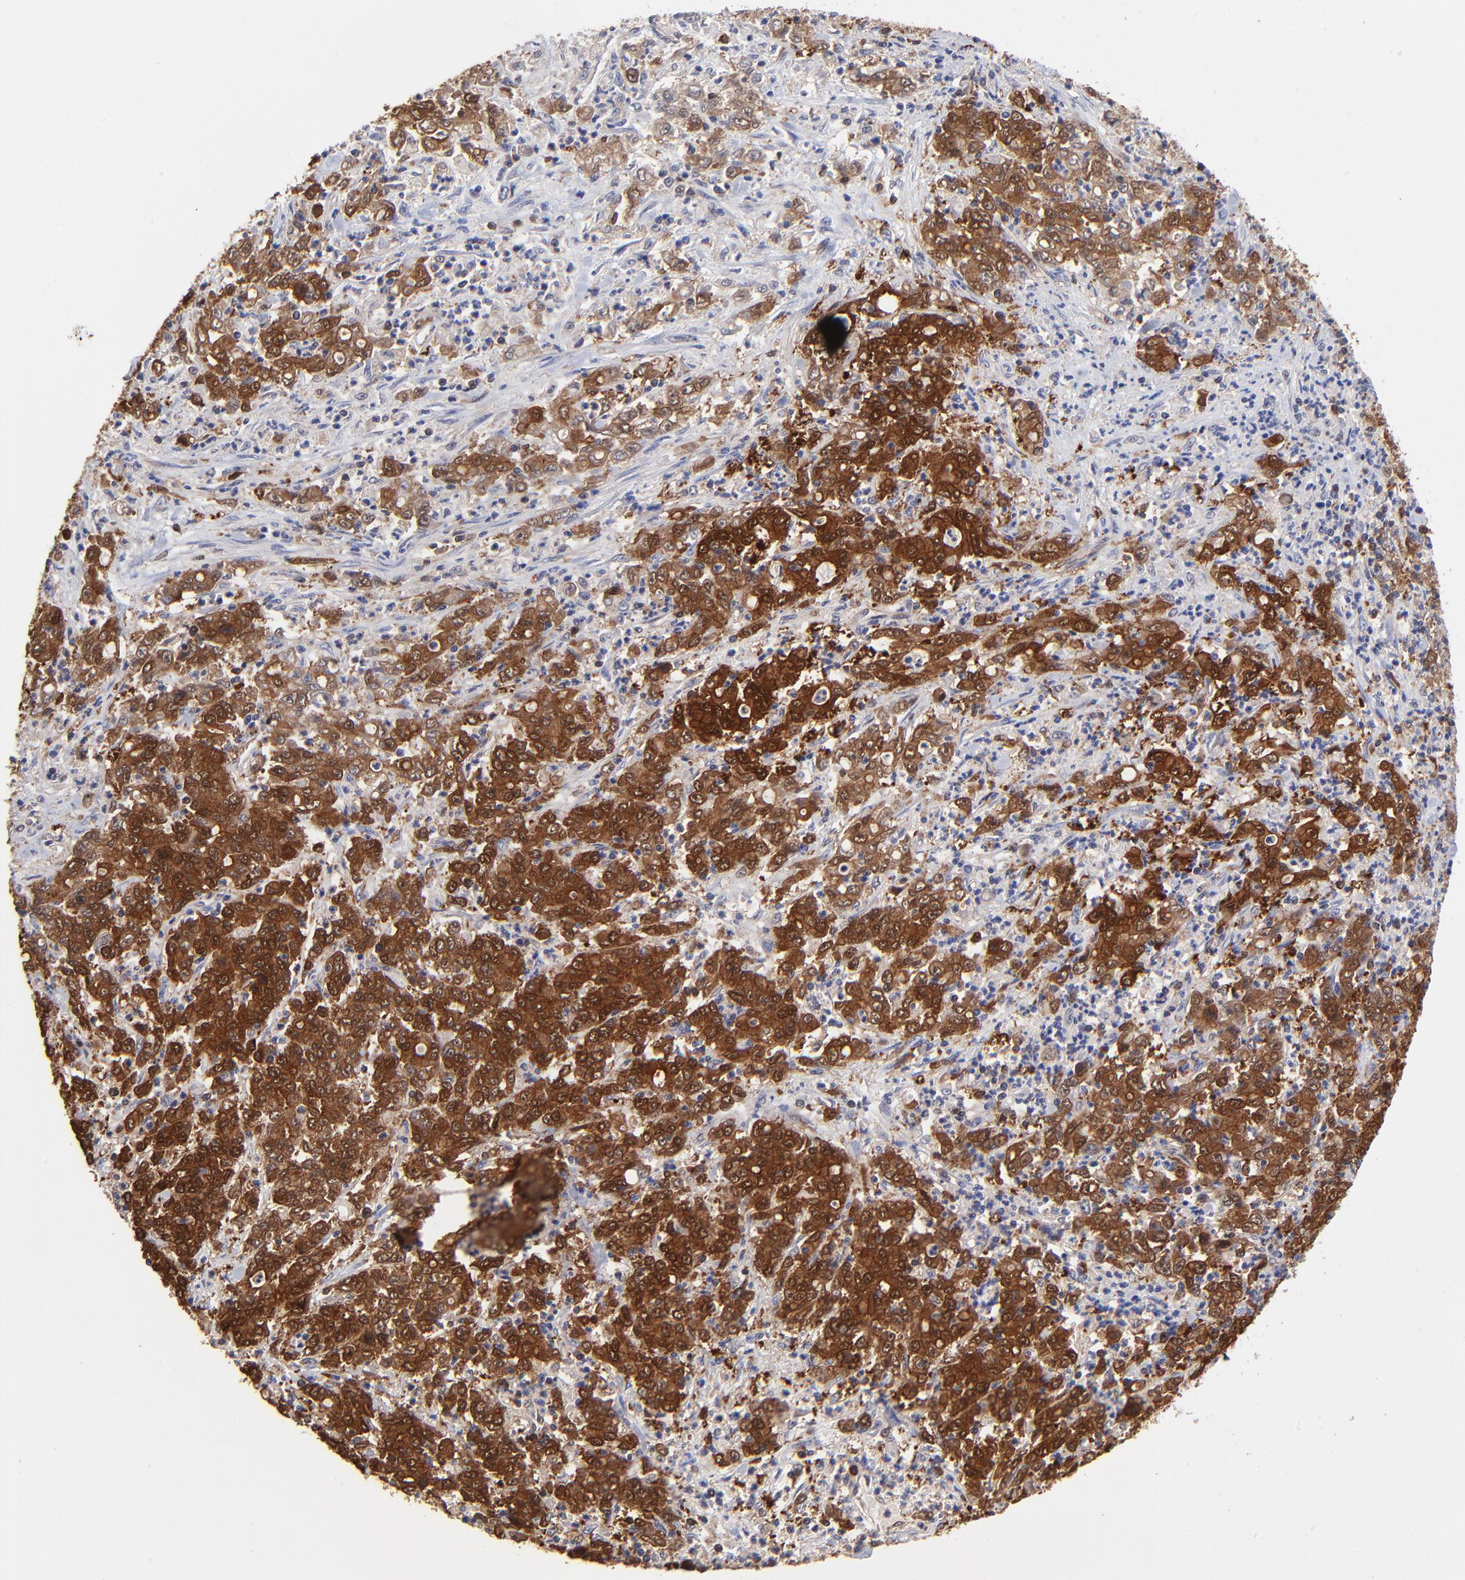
{"staining": {"intensity": "strong", "quantity": ">75%", "location": "cytoplasmic/membranous,nuclear"}, "tissue": "stomach cancer", "cell_type": "Tumor cells", "image_type": "cancer", "snomed": [{"axis": "morphology", "description": "Adenocarcinoma, NOS"}, {"axis": "topography", "description": "Stomach, lower"}], "caption": "Immunohistochemical staining of human stomach adenocarcinoma reveals strong cytoplasmic/membranous and nuclear protein positivity in about >75% of tumor cells. (DAB (3,3'-diaminobenzidine) = brown stain, brightfield microscopy at high magnification).", "gene": "DCTPP1", "patient": {"sex": "female", "age": 71}}